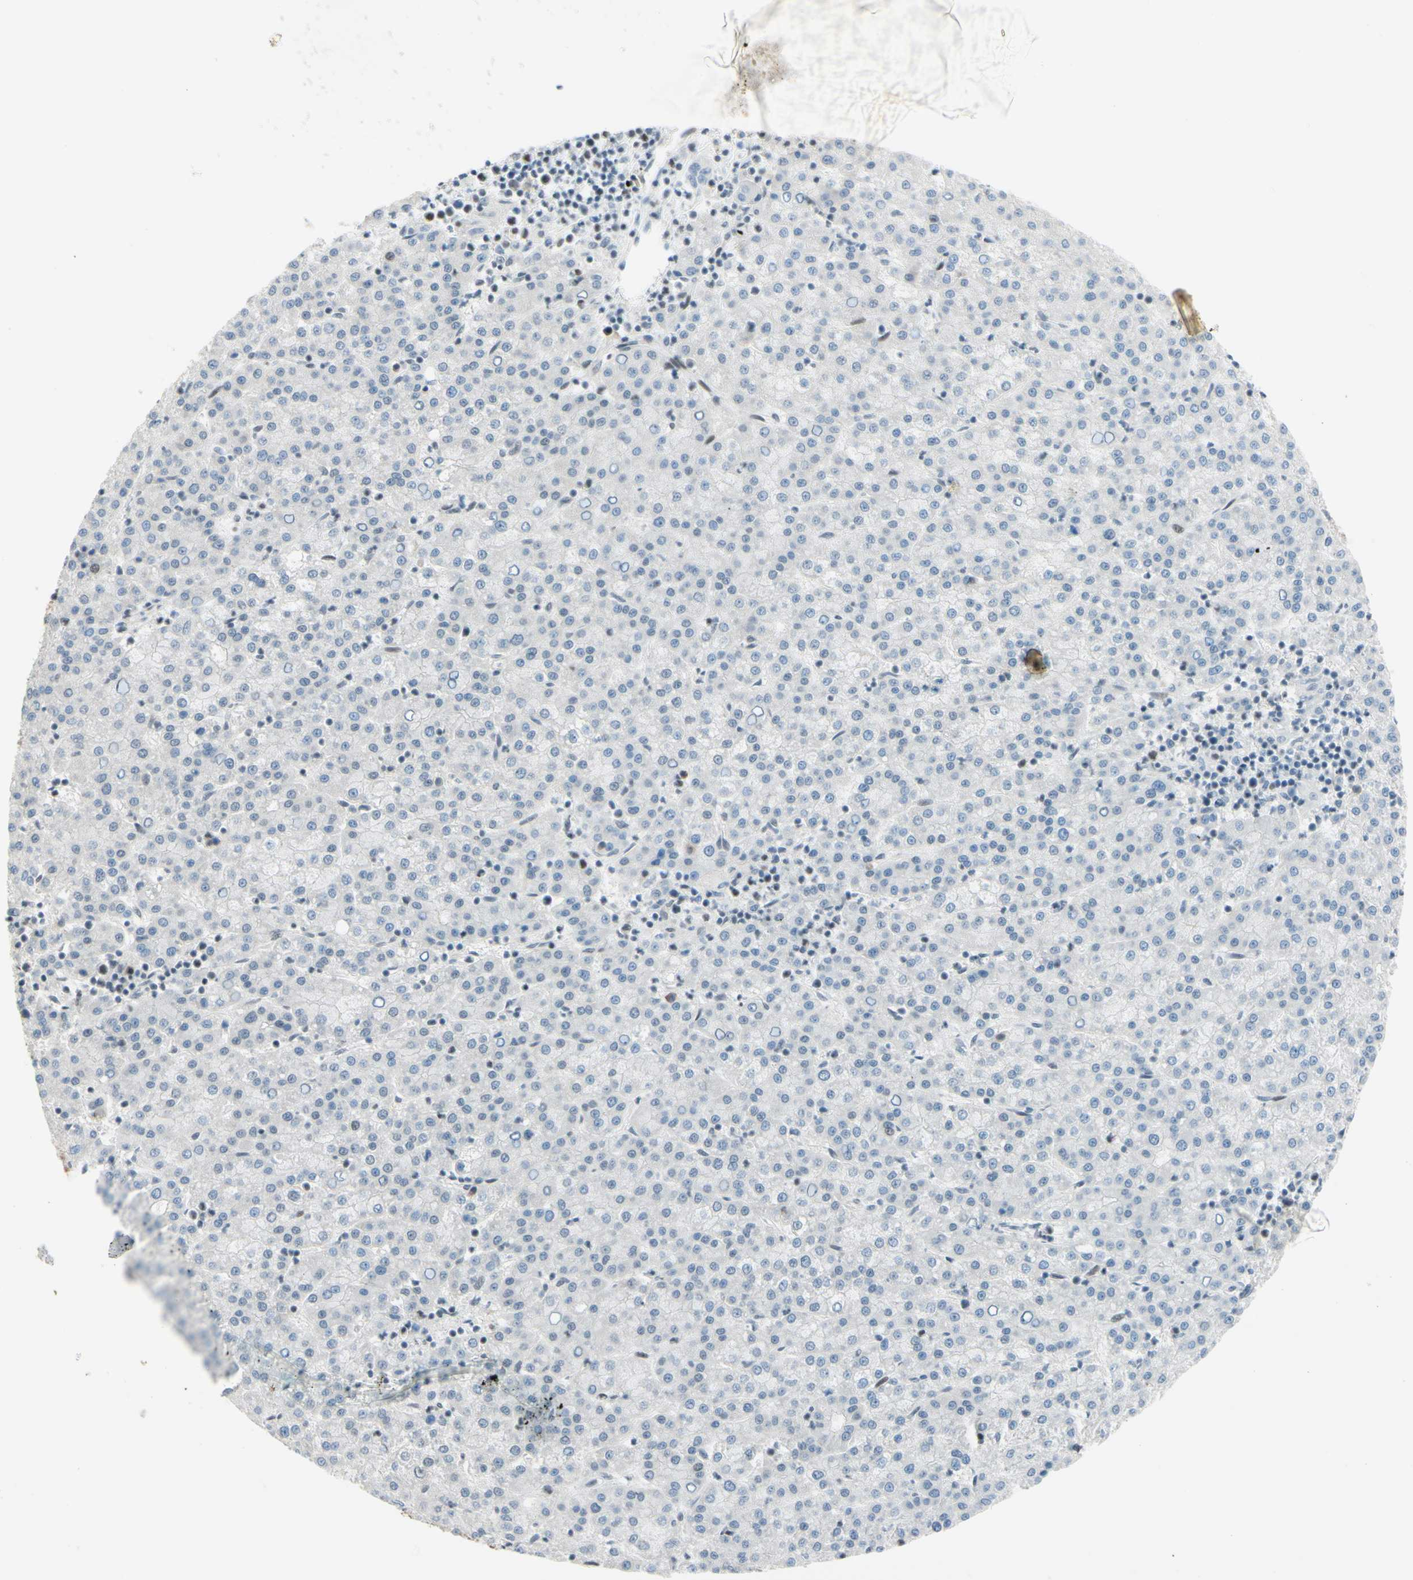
{"staining": {"intensity": "negative", "quantity": "none", "location": "none"}, "tissue": "liver cancer", "cell_type": "Tumor cells", "image_type": "cancer", "snomed": [{"axis": "morphology", "description": "Carcinoma, Hepatocellular, NOS"}, {"axis": "topography", "description": "Liver"}], "caption": "This histopathology image is of liver cancer stained with IHC to label a protein in brown with the nuclei are counter-stained blue. There is no staining in tumor cells.", "gene": "SUFU", "patient": {"sex": "female", "age": 58}}